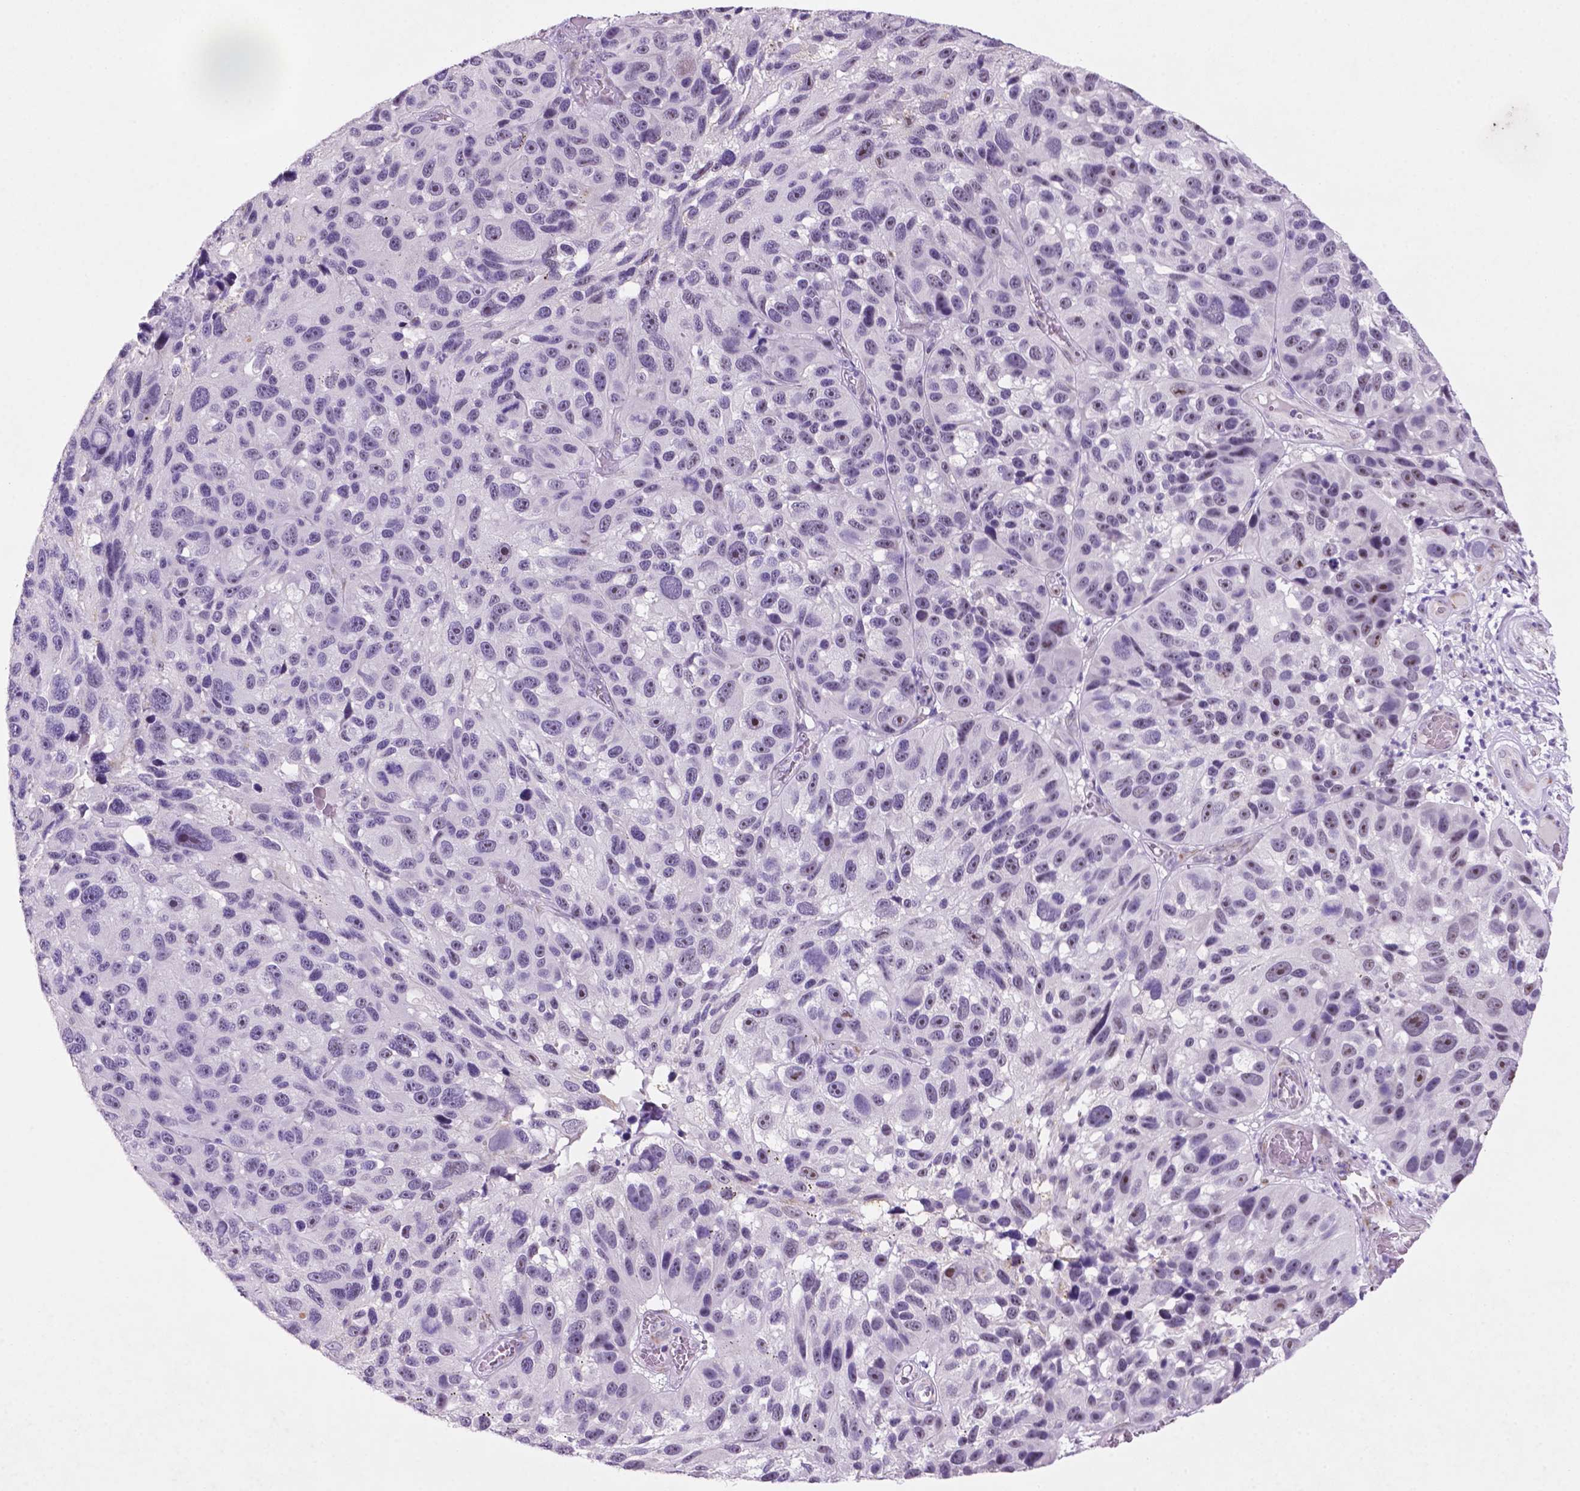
{"staining": {"intensity": "negative", "quantity": "none", "location": "none"}, "tissue": "melanoma", "cell_type": "Tumor cells", "image_type": "cancer", "snomed": [{"axis": "morphology", "description": "Malignant melanoma, NOS"}, {"axis": "topography", "description": "Skin"}], "caption": "Melanoma was stained to show a protein in brown. There is no significant positivity in tumor cells. (DAB immunohistochemistry, high magnification).", "gene": "C18orf21", "patient": {"sex": "male", "age": 53}}